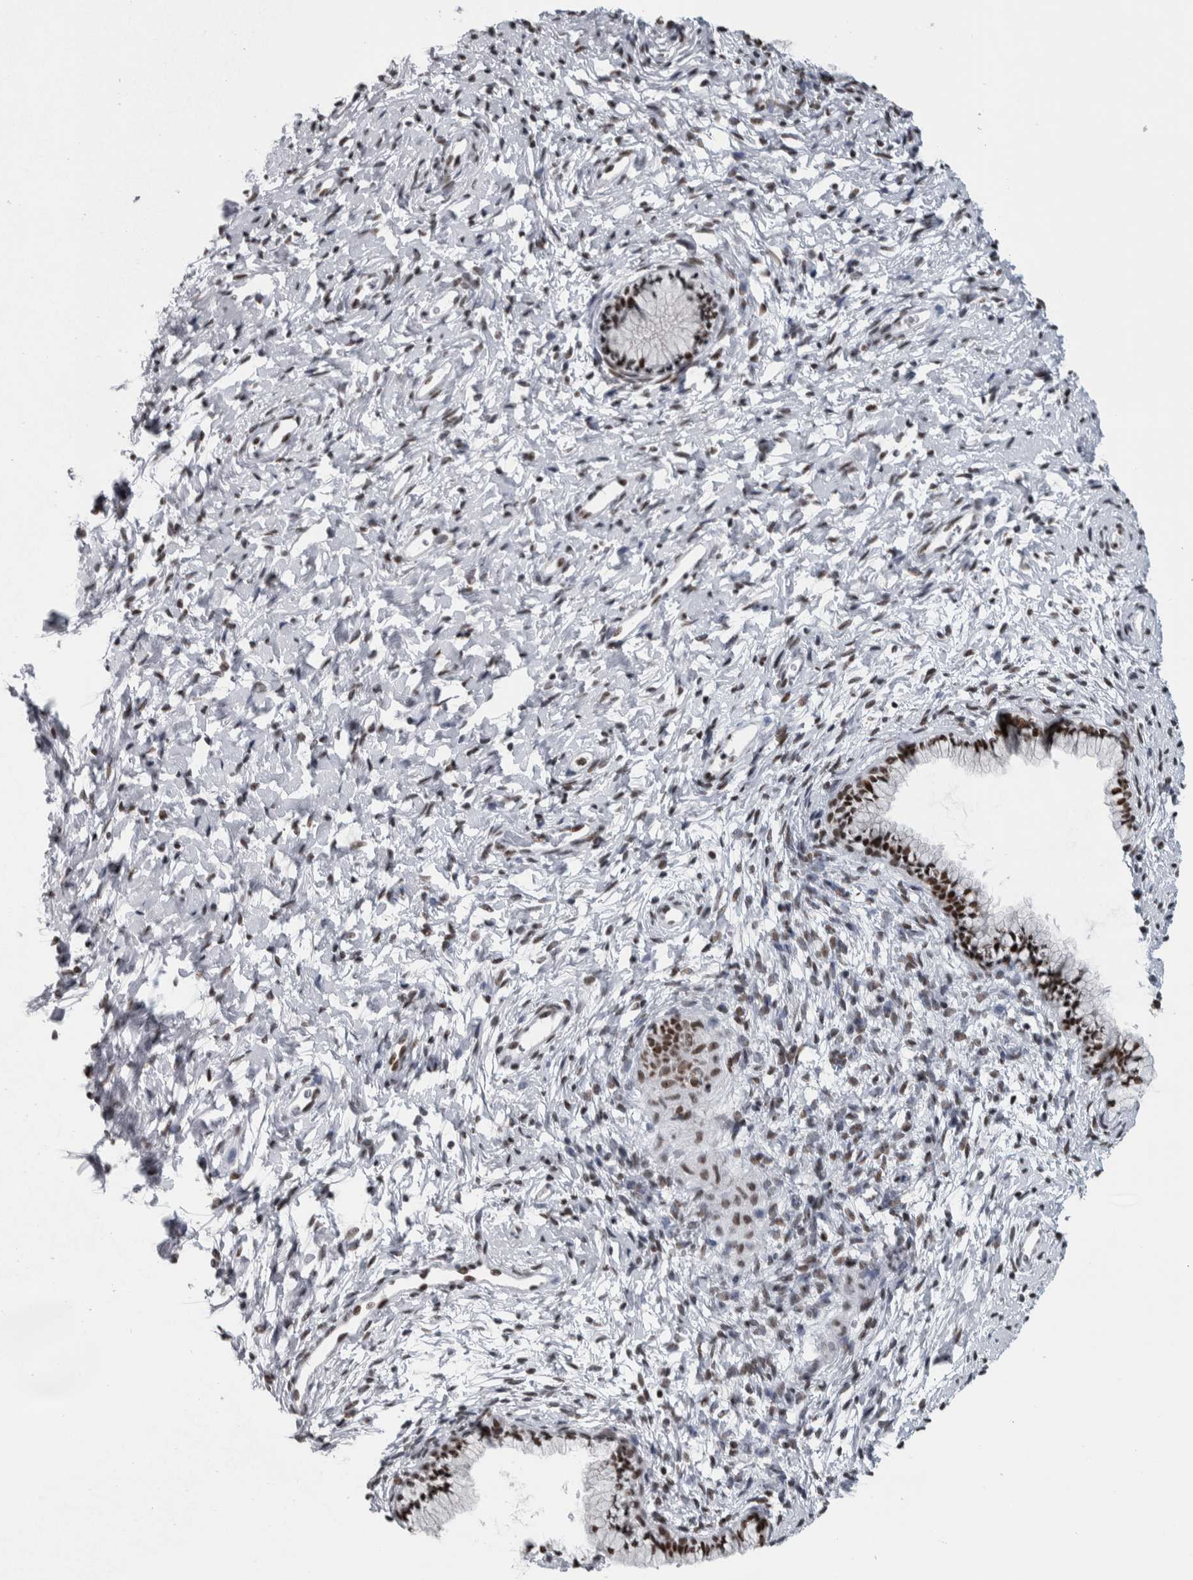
{"staining": {"intensity": "strong", "quantity": ">75%", "location": "nuclear"}, "tissue": "cervix", "cell_type": "Glandular cells", "image_type": "normal", "snomed": [{"axis": "morphology", "description": "Normal tissue, NOS"}, {"axis": "topography", "description": "Cervix"}], "caption": "An image of cervix stained for a protein shows strong nuclear brown staining in glandular cells. The protein of interest is stained brown, and the nuclei are stained in blue (DAB IHC with brightfield microscopy, high magnification).", "gene": "TOP2B", "patient": {"sex": "female", "age": 72}}